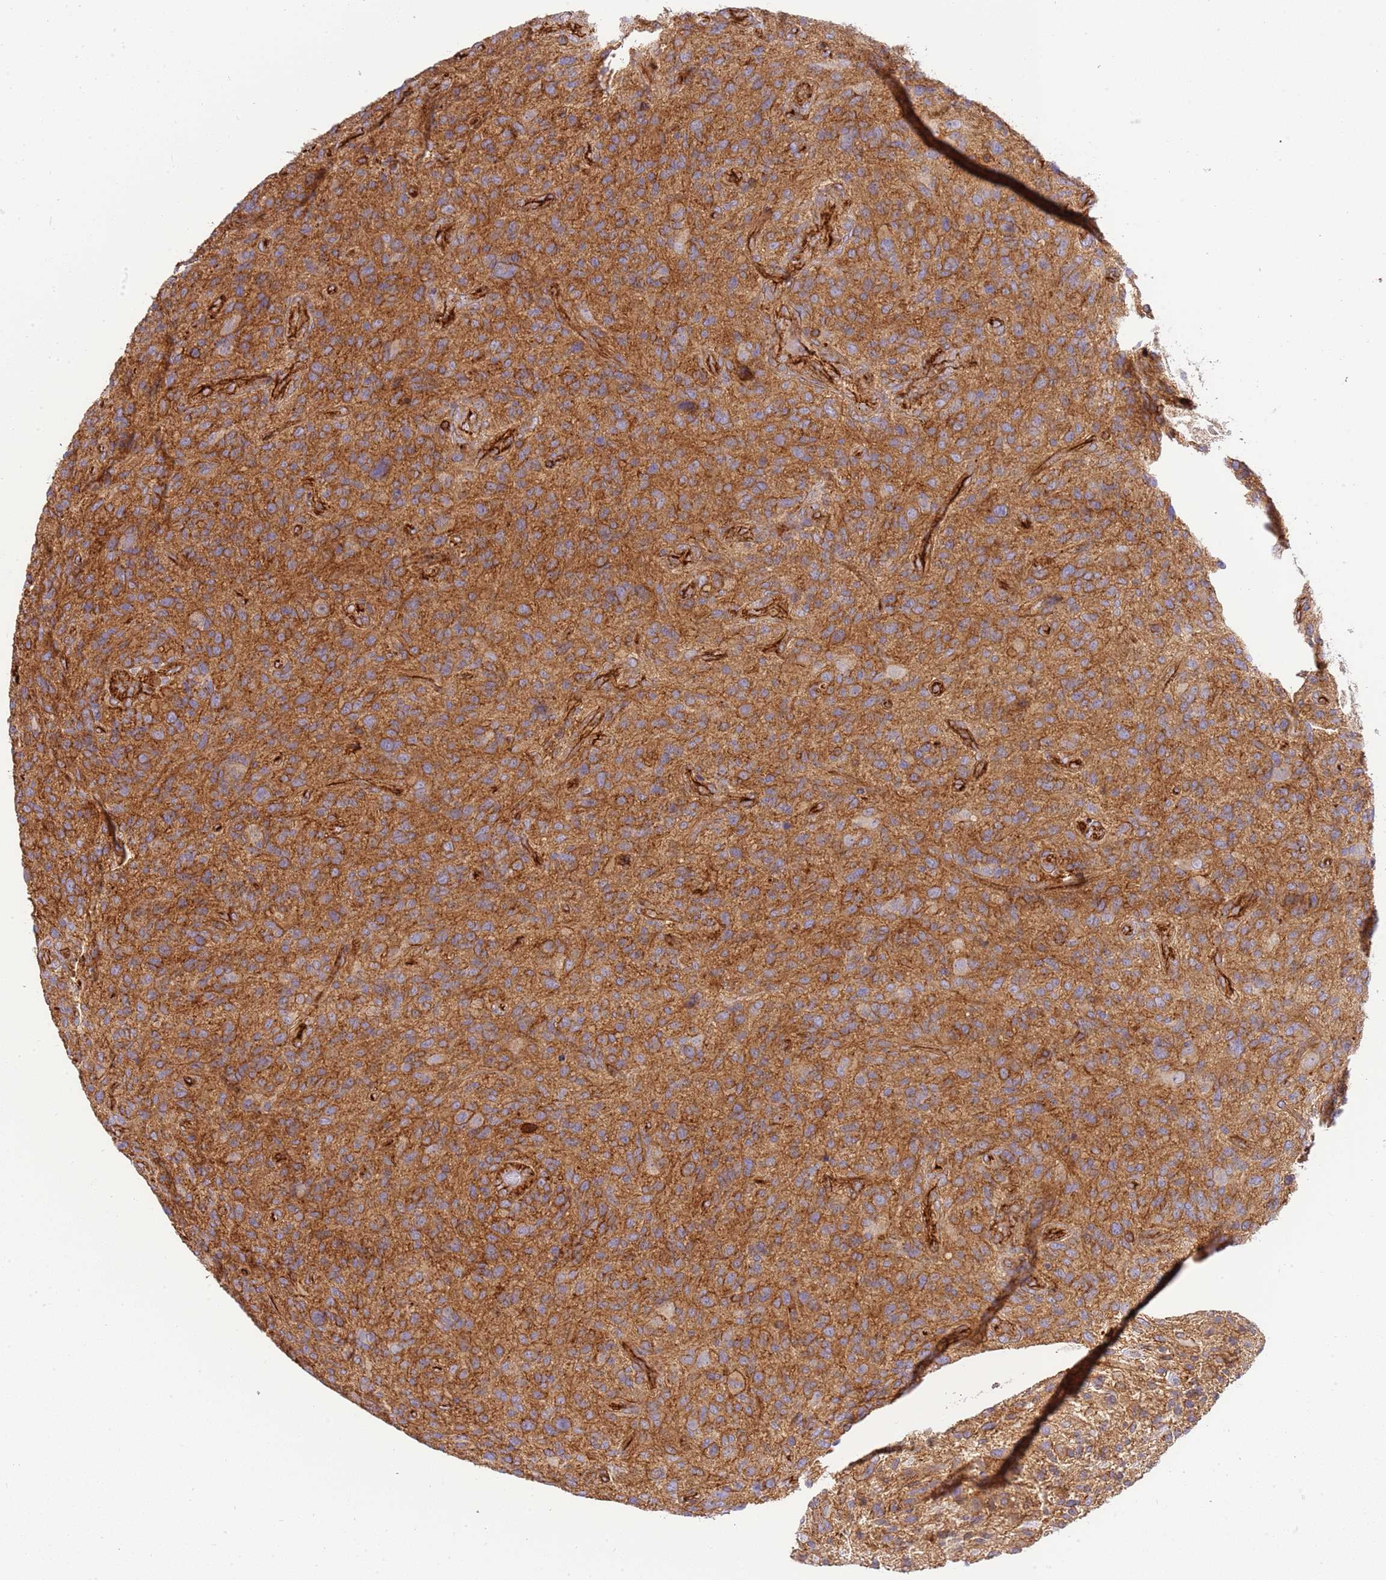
{"staining": {"intensity": "strong", "quantity": ">75%", "location": "cytoplasmic/membranous"}, "tissue": "glioma", "cell_type": "Tumor cells", "image_type": "cancer", "snomed": [{"axis": "morphology", "description": "Glioma, malignant, High grade"}, {"axis": "topography", "description": "Brain"}], "caption": "This is an image of IHC staining of malignant glioma (high-grade), which shows strong staining in the cytoplasmic/membranous of tumor cells.", "gene": "EFCAB8", "patient": {"sex": "male", "age": 47}}